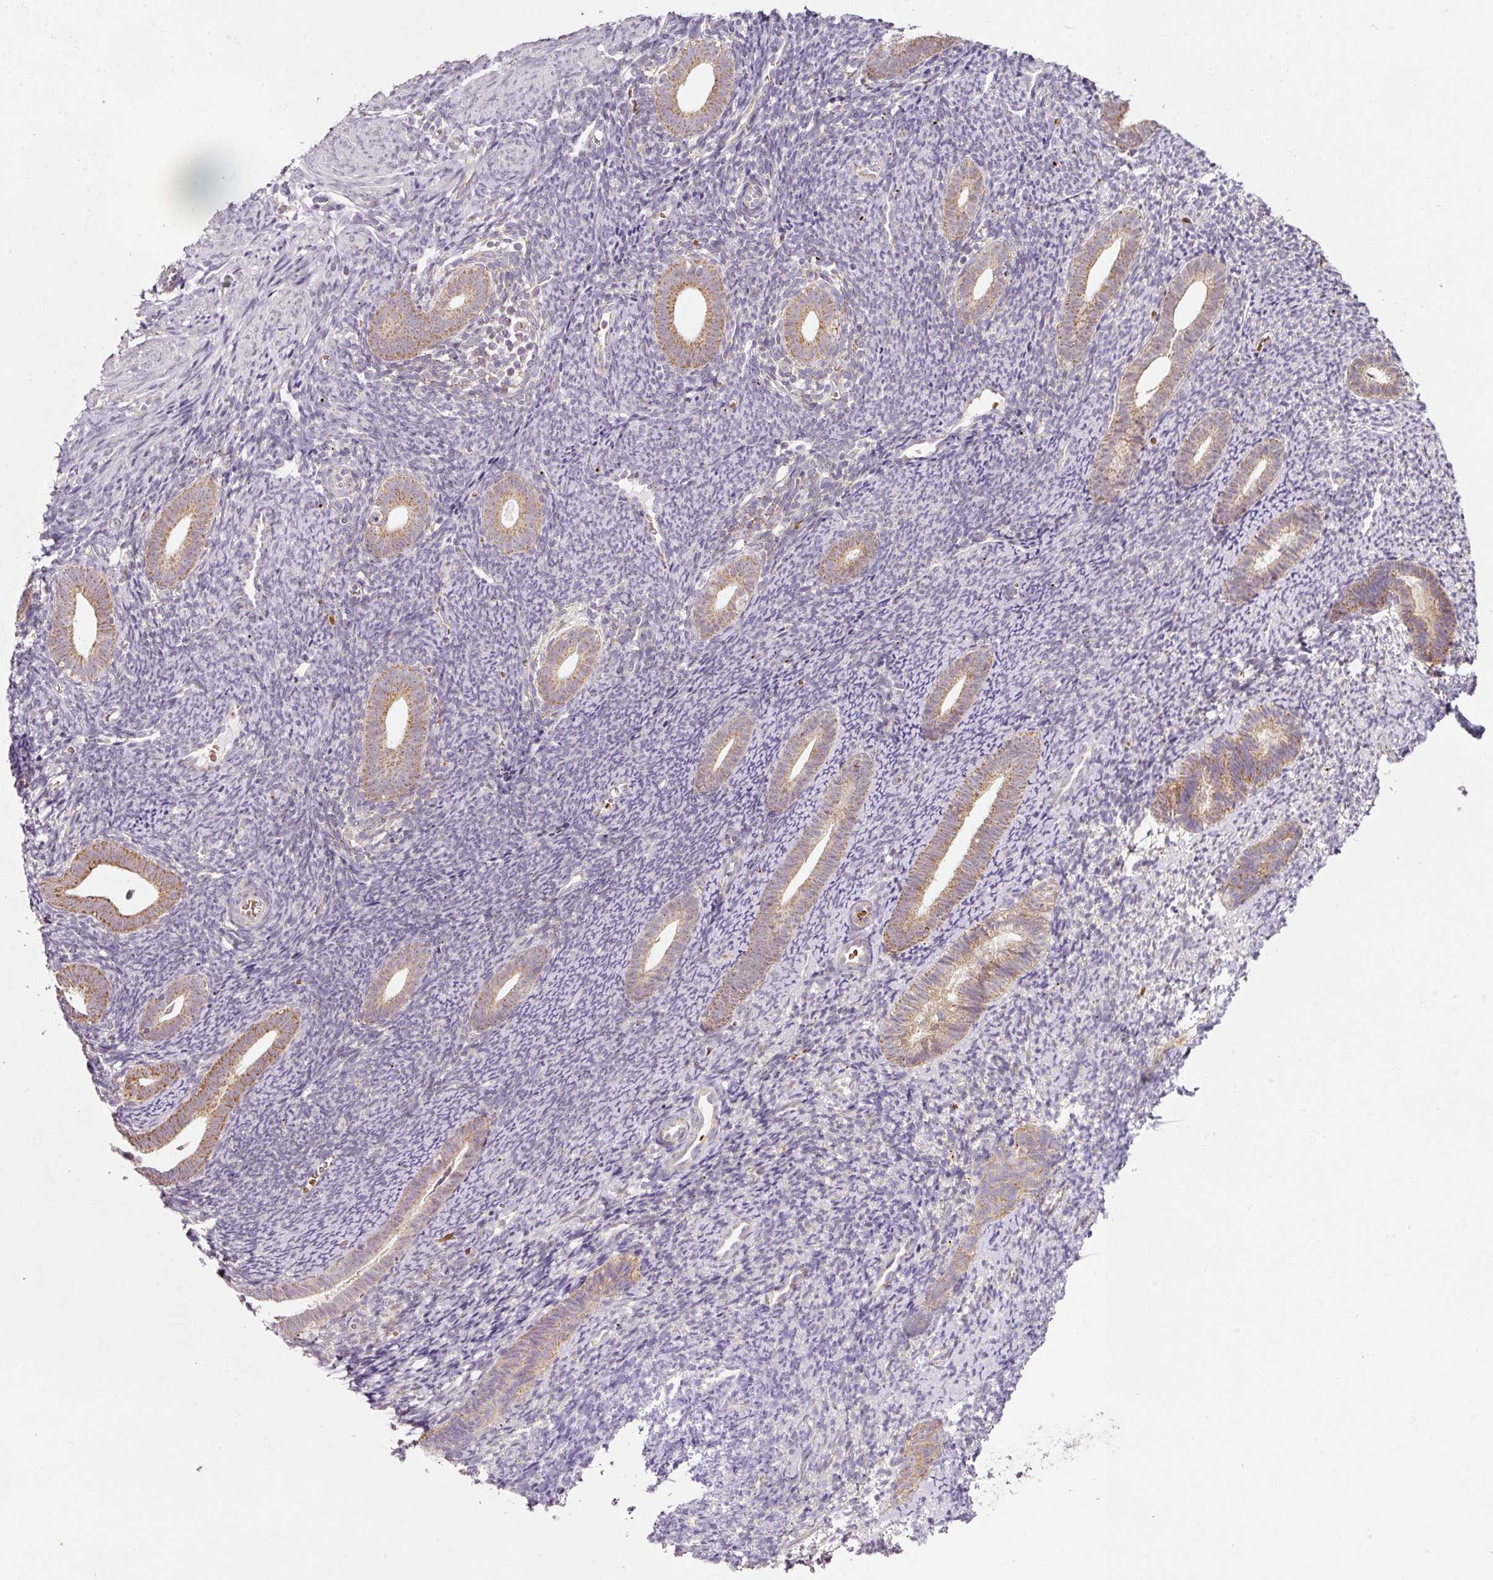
{"staining": {"intensity": "negative", "quantity": "none", "location": "none"}, "tissue": "endometrium", "cell_type": "Cells in endometrial stroma", "image_type": "normal", "snomed": [{"axis": "morphology", "description": "Normal tissue, NOS"}, {"axis": "topography", "description": "Endometrium"}], "caption": "Cells in endometrial stroma show no significant positivity in unremarkable endometrium.", "gene": "ZNF460", "patient": {"sex": "female", "age": 39}}